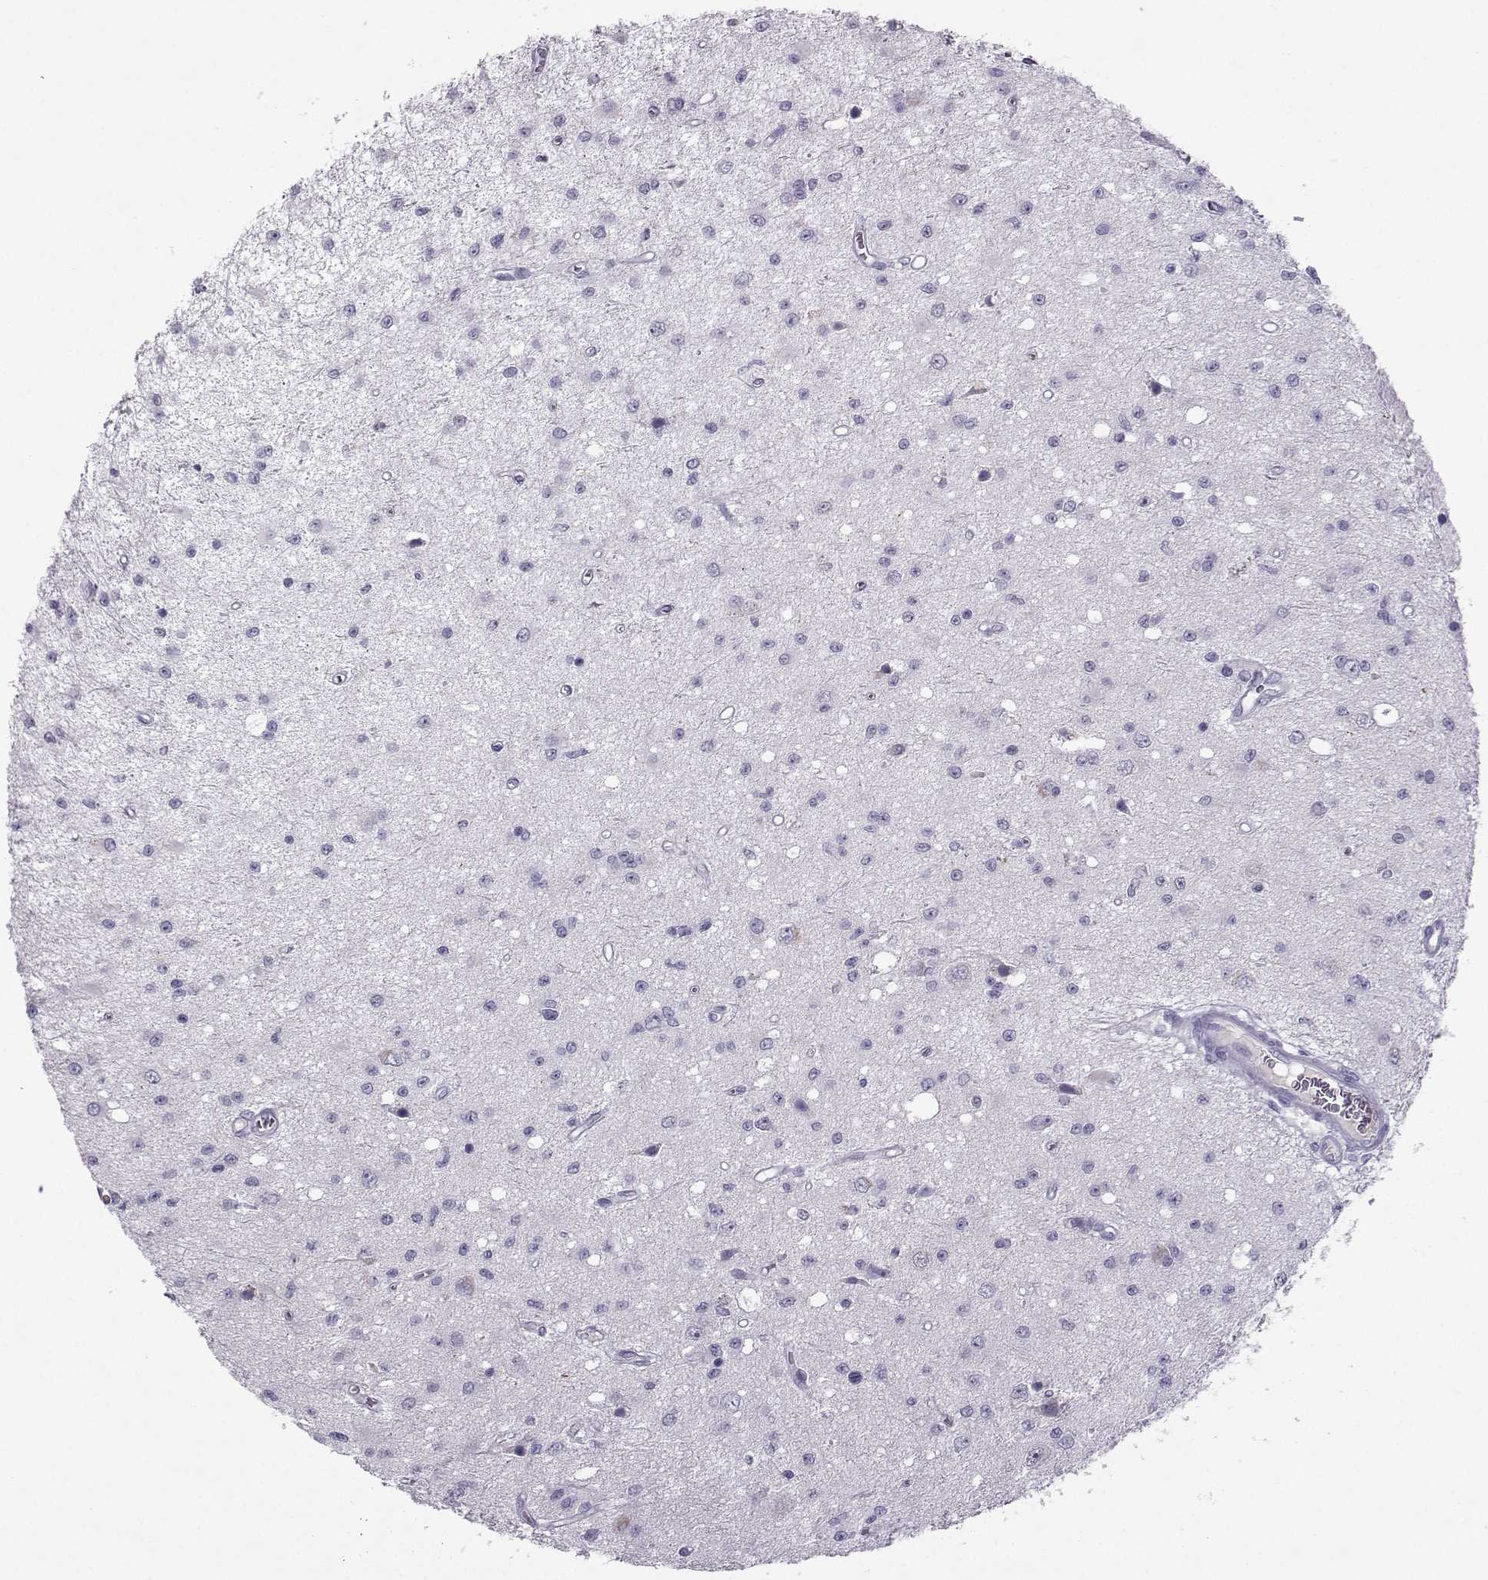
{"staining": {"intensity": "negative", "quantity": "none", "location": "none"}, "tissue": "glioma", "cell_type": "Tumor cells", "image_type": "cancer", "snomed": [{"axis": "morphology", "description": "Glioma, malignant, Low grade"}, {"axis": "topography", "description": "Brain"}], "caption": "Immunohistochemistry (IHC) micrograph of neoplastic tissue: low-grade glioma (malignant) stained with DAB exhibits no significant protein expression in tumor cells.", "gene": "ARMC2", "patient": {"sex": "female", "age": 45}}